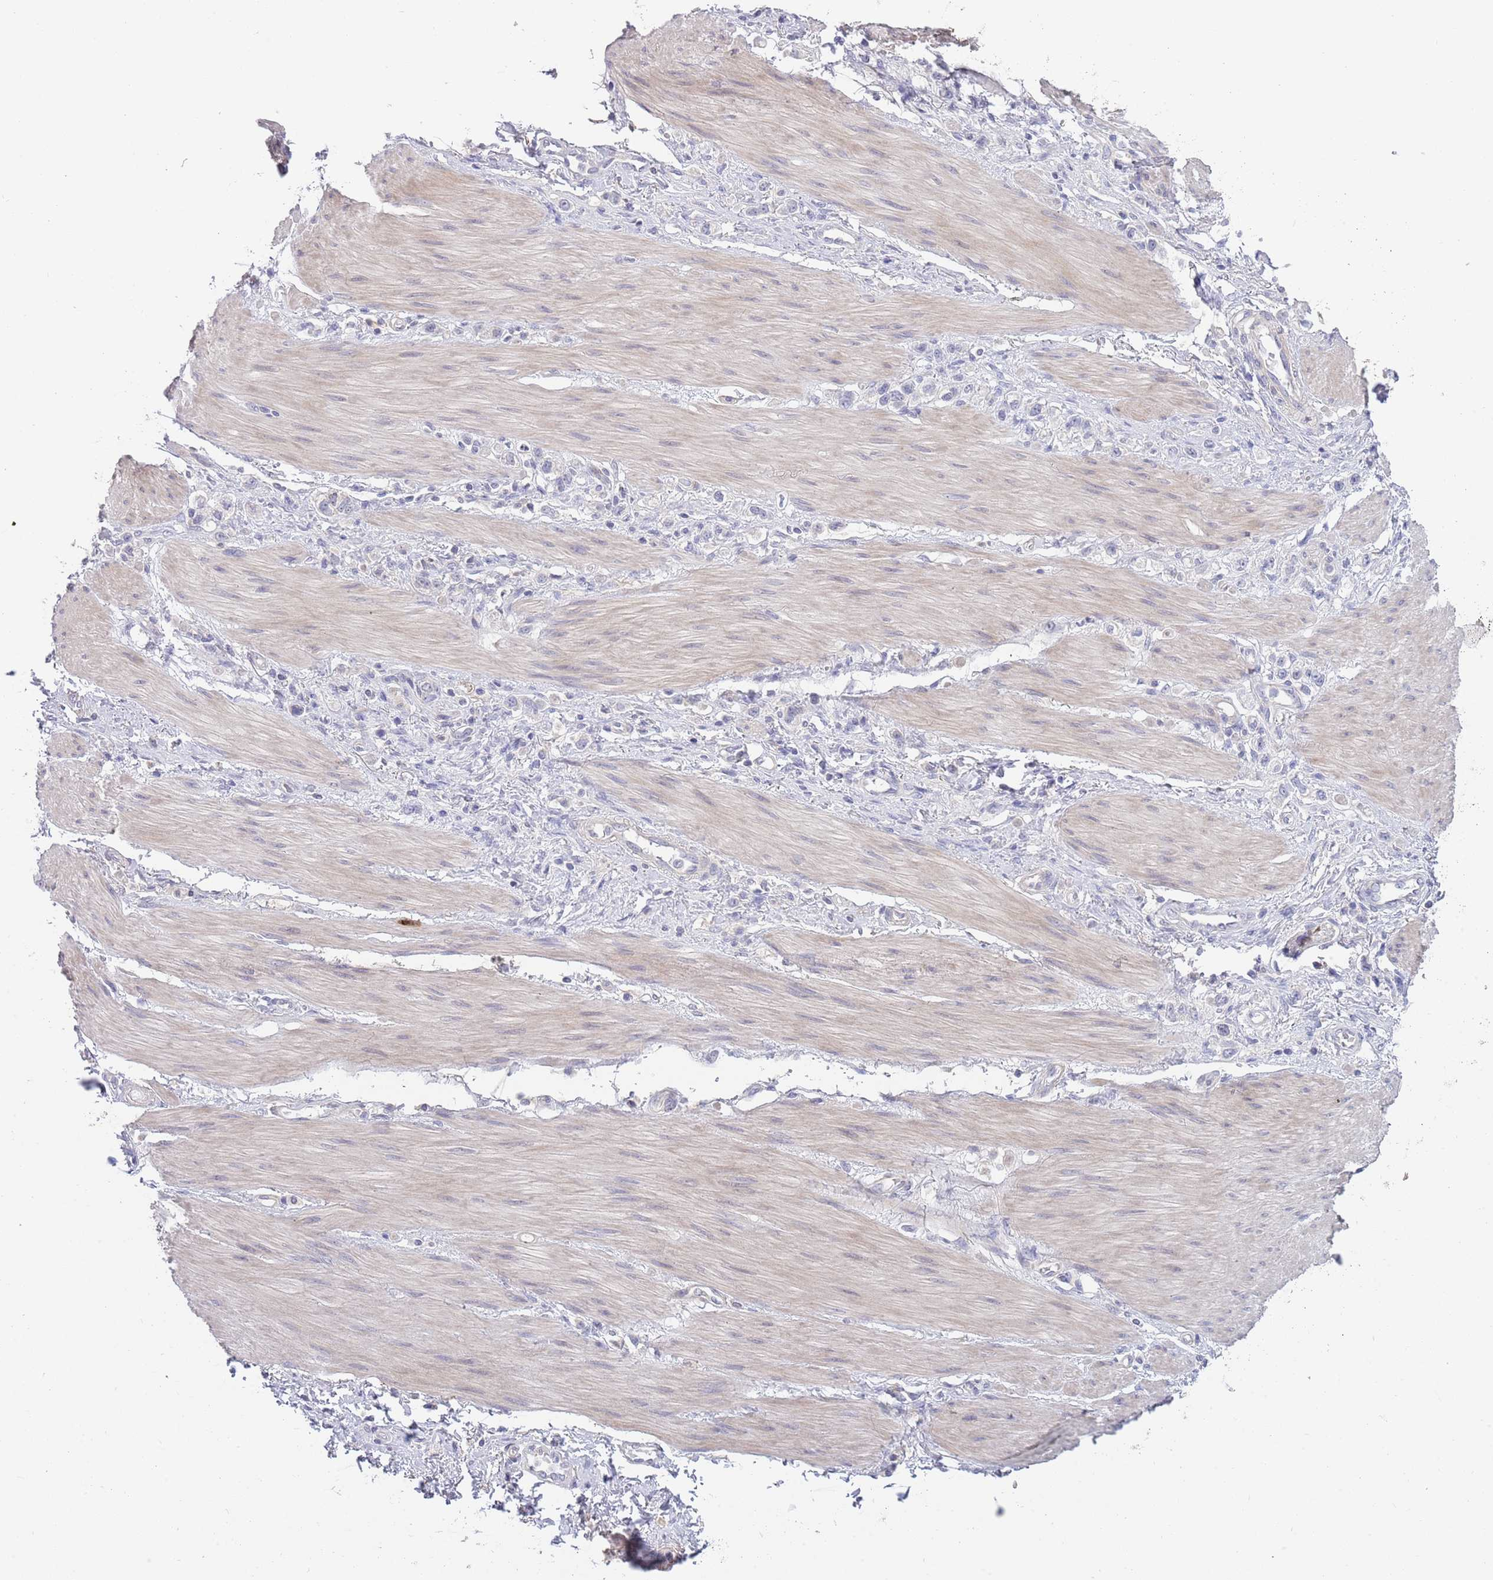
{"staining": {"intensity": "negative", "quantity": "none", "location": "none"}, "tissue": "stomach cancer", "cell_type": "Tumor cells", "image_type": "cancer", "snomed": [{"axis": "morphology", "description": "Adenocarcinoma, NOS"}, {"axis": "topography", "description": "Stomach"}], "caption": "The histopathology image shows no staining of tumor cells in stomach adenocarcinoma. Nuclei are stained in blue.", "gene": "PIMREG", "patient": {"sex": "female", "age": 65}}